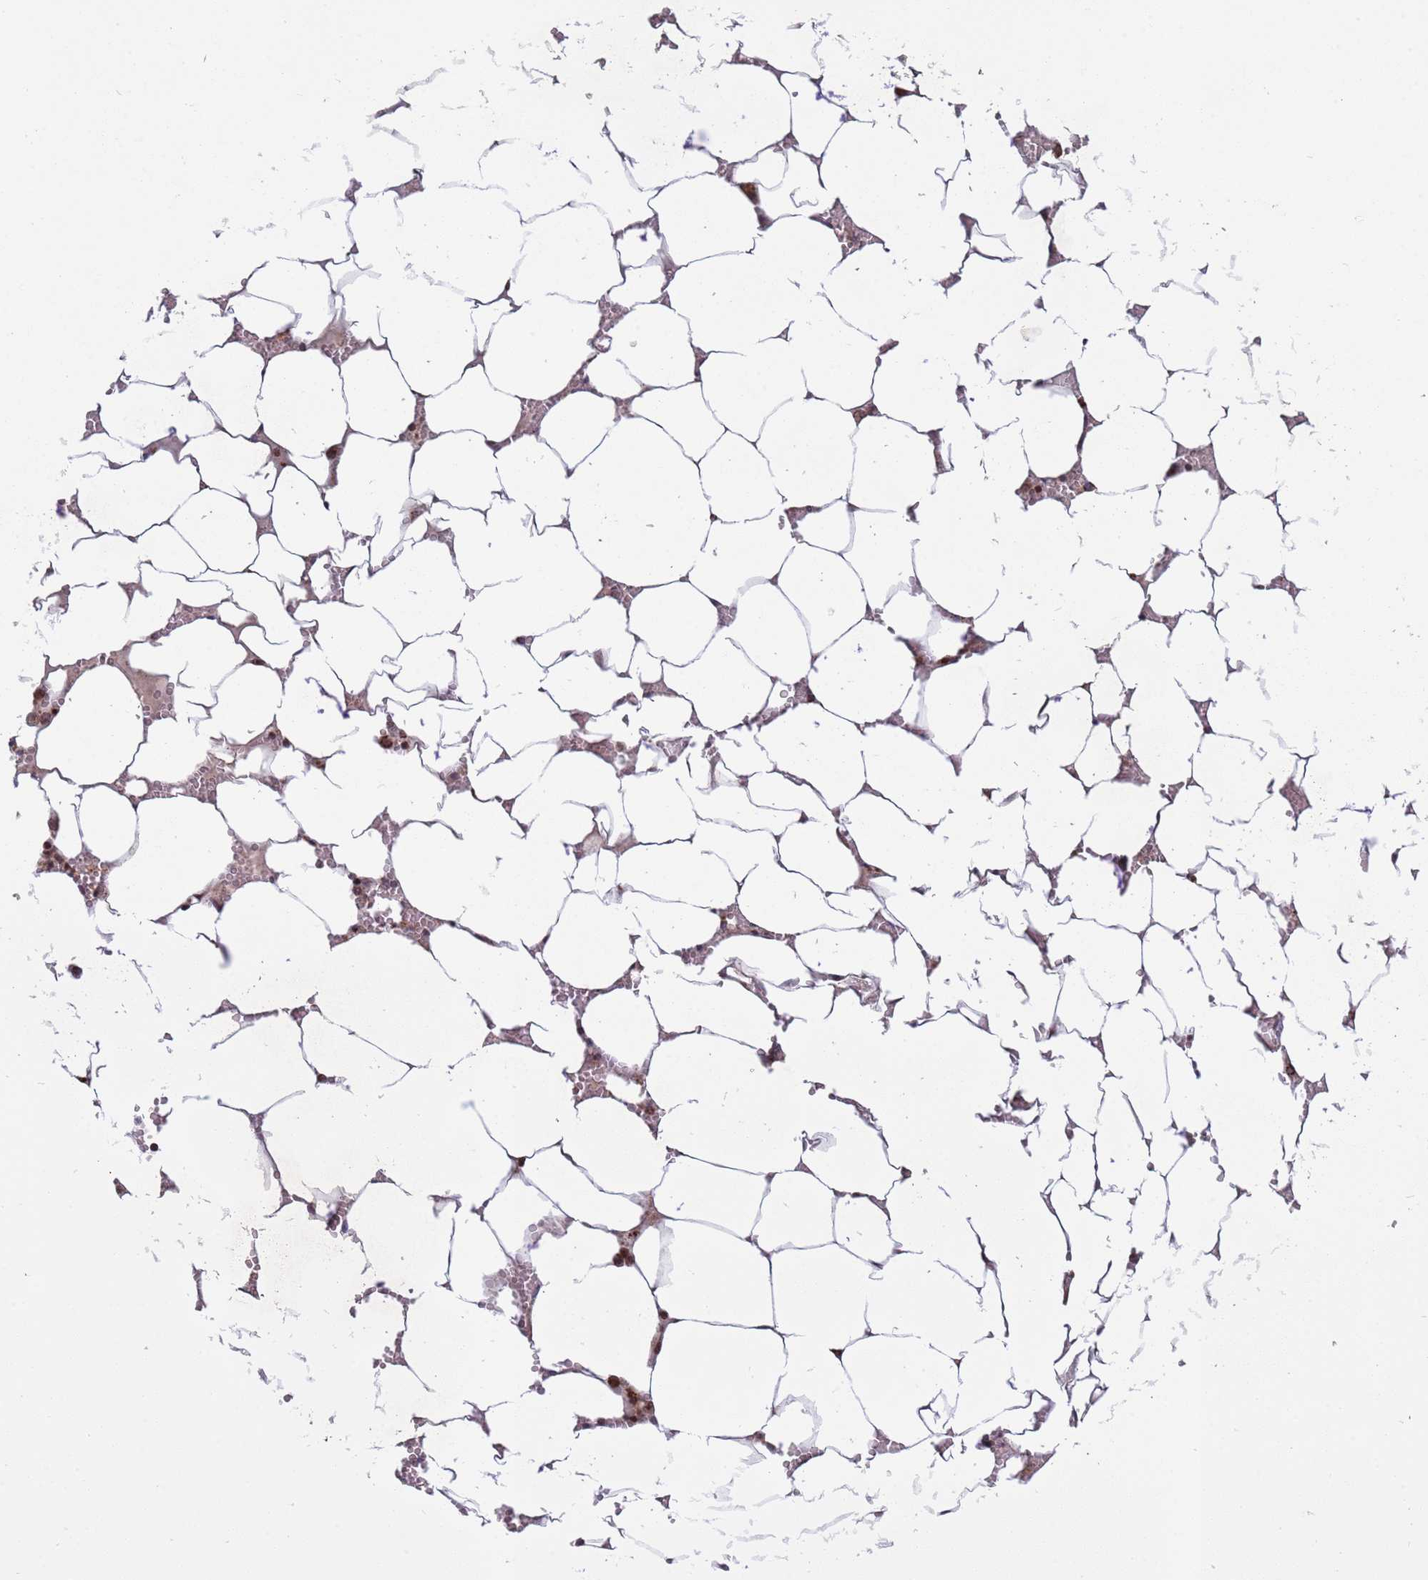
{"staining": {"intensity": "moderate", "quantity": "<25%", "location": "cytoplasmic/membranous,nuclear"}, "tissue": "bone marrow", "cell_type": "Hematopoietic cells", "image_type": "normal", "snomed": [{"axis": "morphology", "description": "Normal tissue, NOS"}, {"axis": "topography", "description": "Bone marrow"}], "caption": "Moderate cytoplasmic/membranous,nuclear positivity for a protein is seen in approximately <25% of hematopoietic cells of benign bone marrow using immunohistochemistry (IHC).", "gene": "RCOR2", "patient": {"sex": "male", "age": 70}}